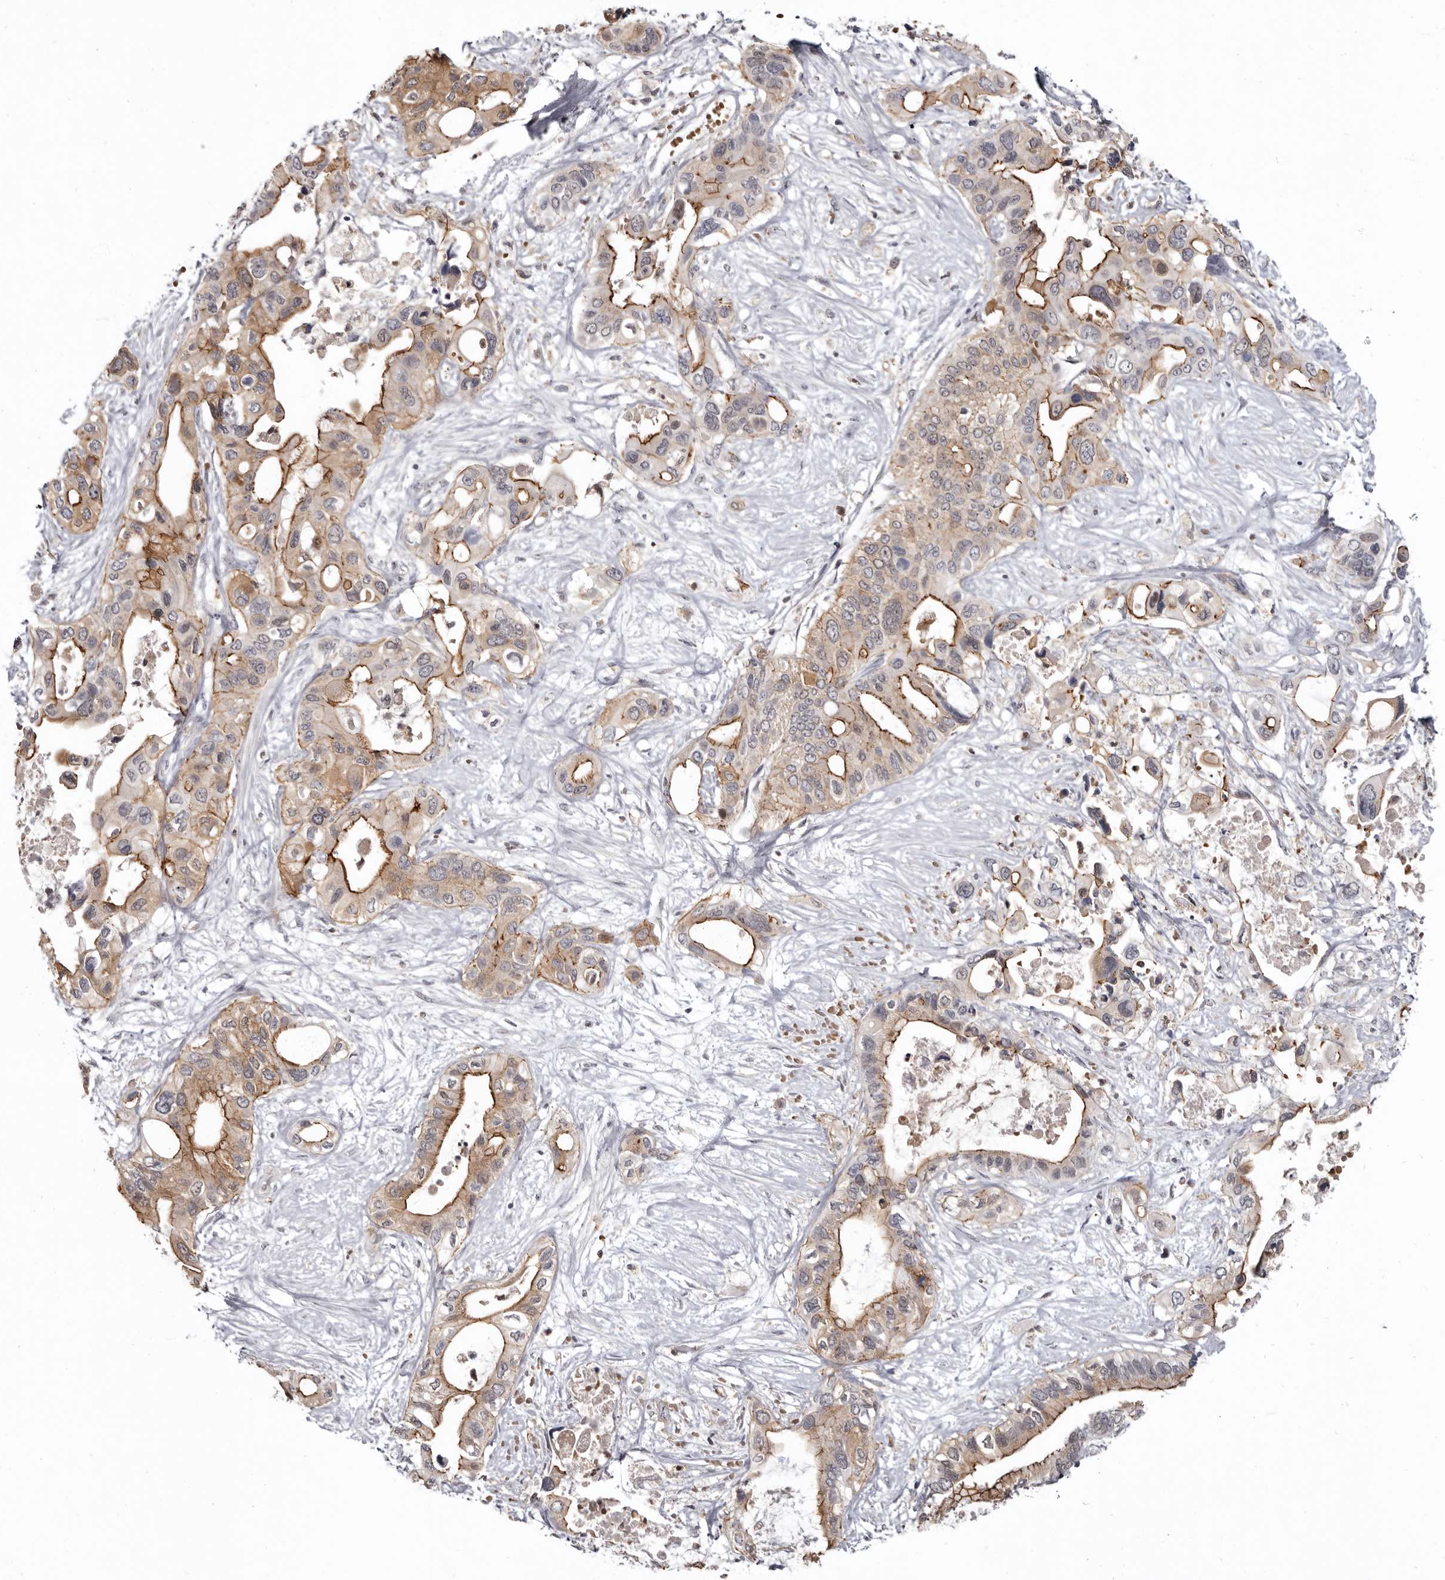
{"staining": {"intensity": "moderate", "quantity": ">75%", "location": "cytoplasmic/membranous"}, "tissue": "pancreatic cancer", "cell_type": "Tumor cells", "image_type": "cancer", "snomed": [{"axis": "morphology", "description": "Adenocarcinoma, NOS"}, {"axis": "topography", "description": "Pancreas"}], "caption": "There is medium levels of moderate cytoplasmic/membranous positivity in tumor cells of pancreatic cancer (adenocarcinoma), as demonstrated by immunohistochemical staining (brown color).", "gene": "CGN", "patient": {"sex": "male", "age": 66}}